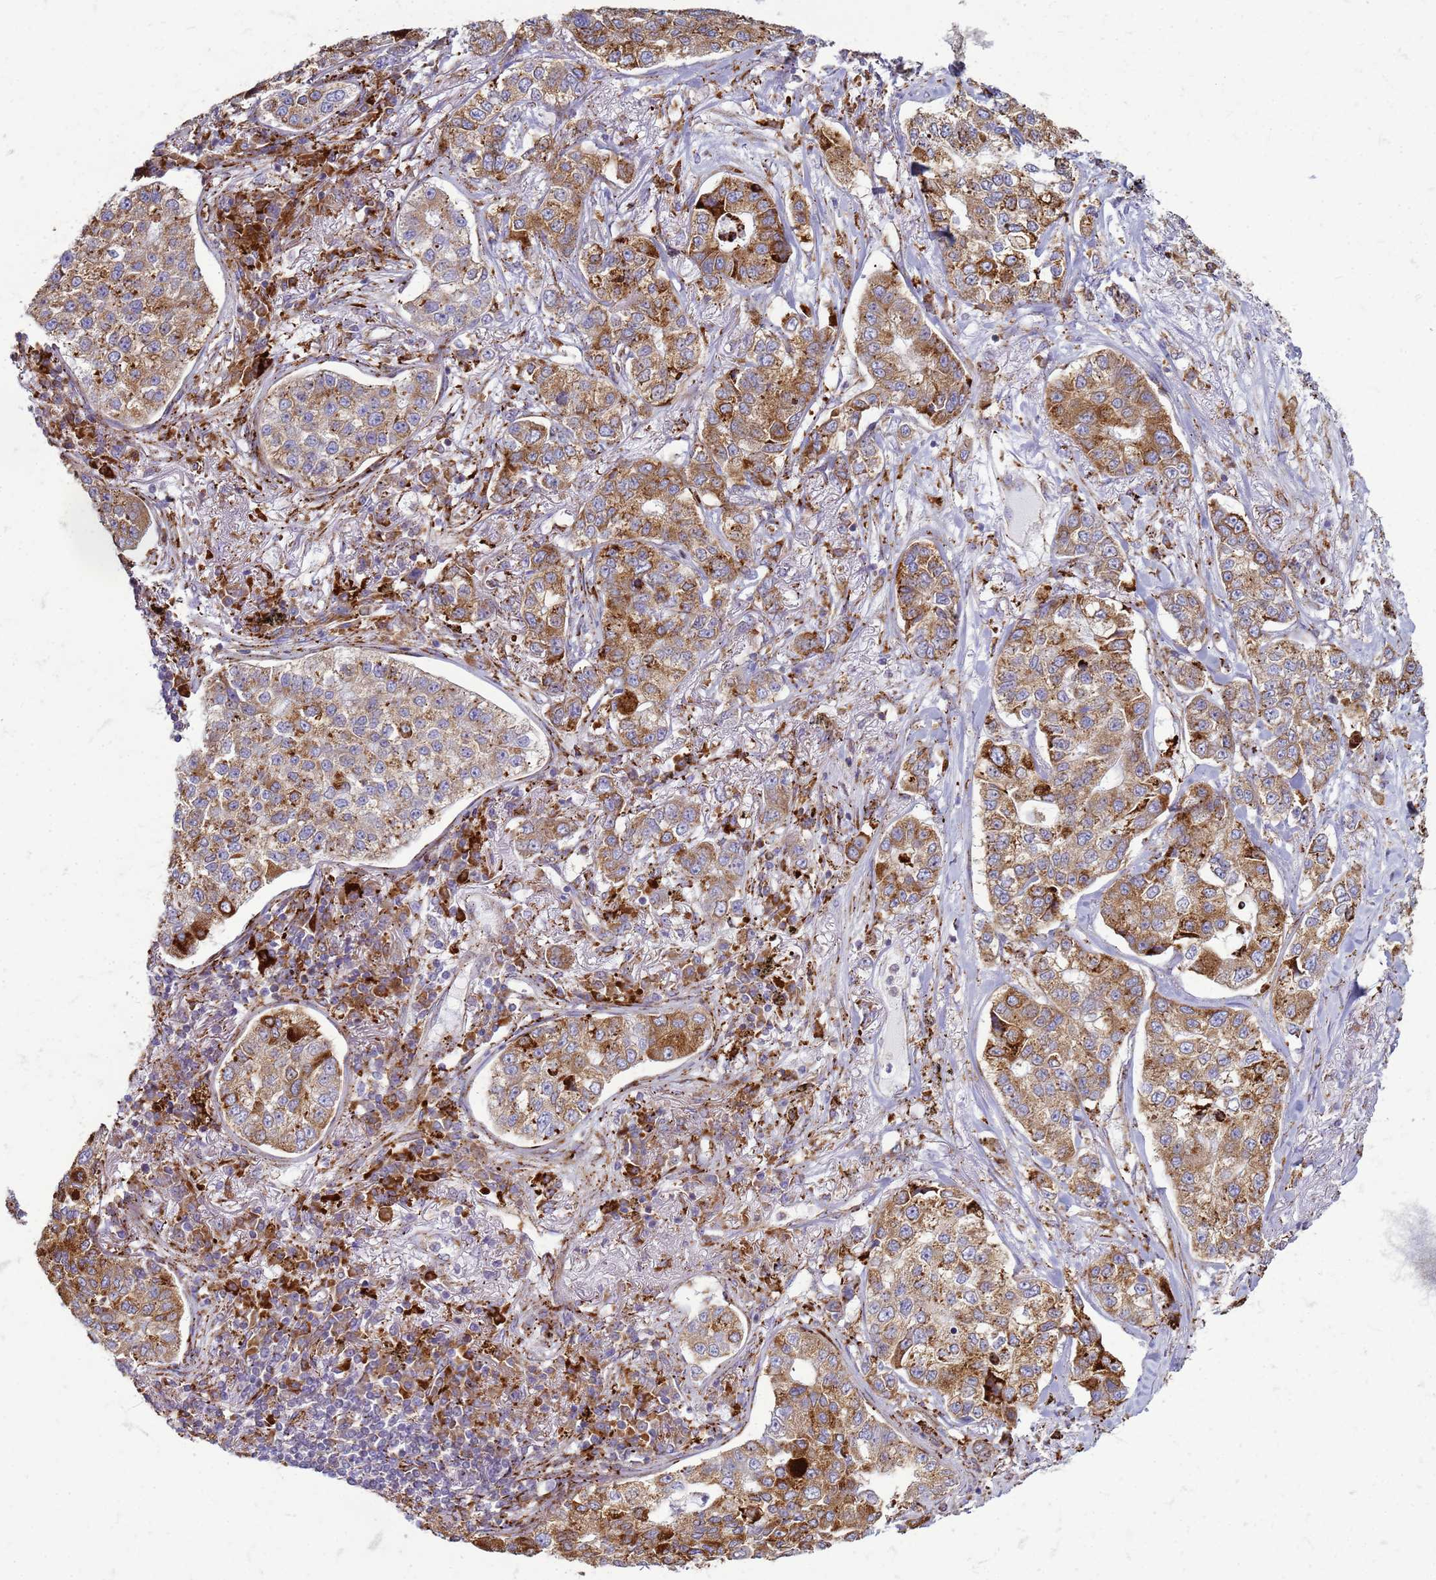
{"staining": {"intensity": "moderate", "quantity": ">75%", "location": "cytoplasmic/membranous"}, "tissue": "lung cancer", "cell_type": "Tumor cells", "image_type": "cancer", "snomed": [{"axis": "morphology", "description": "Adenocarcinoma, NOS"}, {"axis": "topography", "description": "Lung"}], "caption": "Lung cancer (adenocarcinoma) stained for a protein (brown) displays moderate cytoplasmic/membranous positive expression in about >75% of tumor cells.", "gene": "PDK3", "patient": {"sex": "male", "age": 49}}